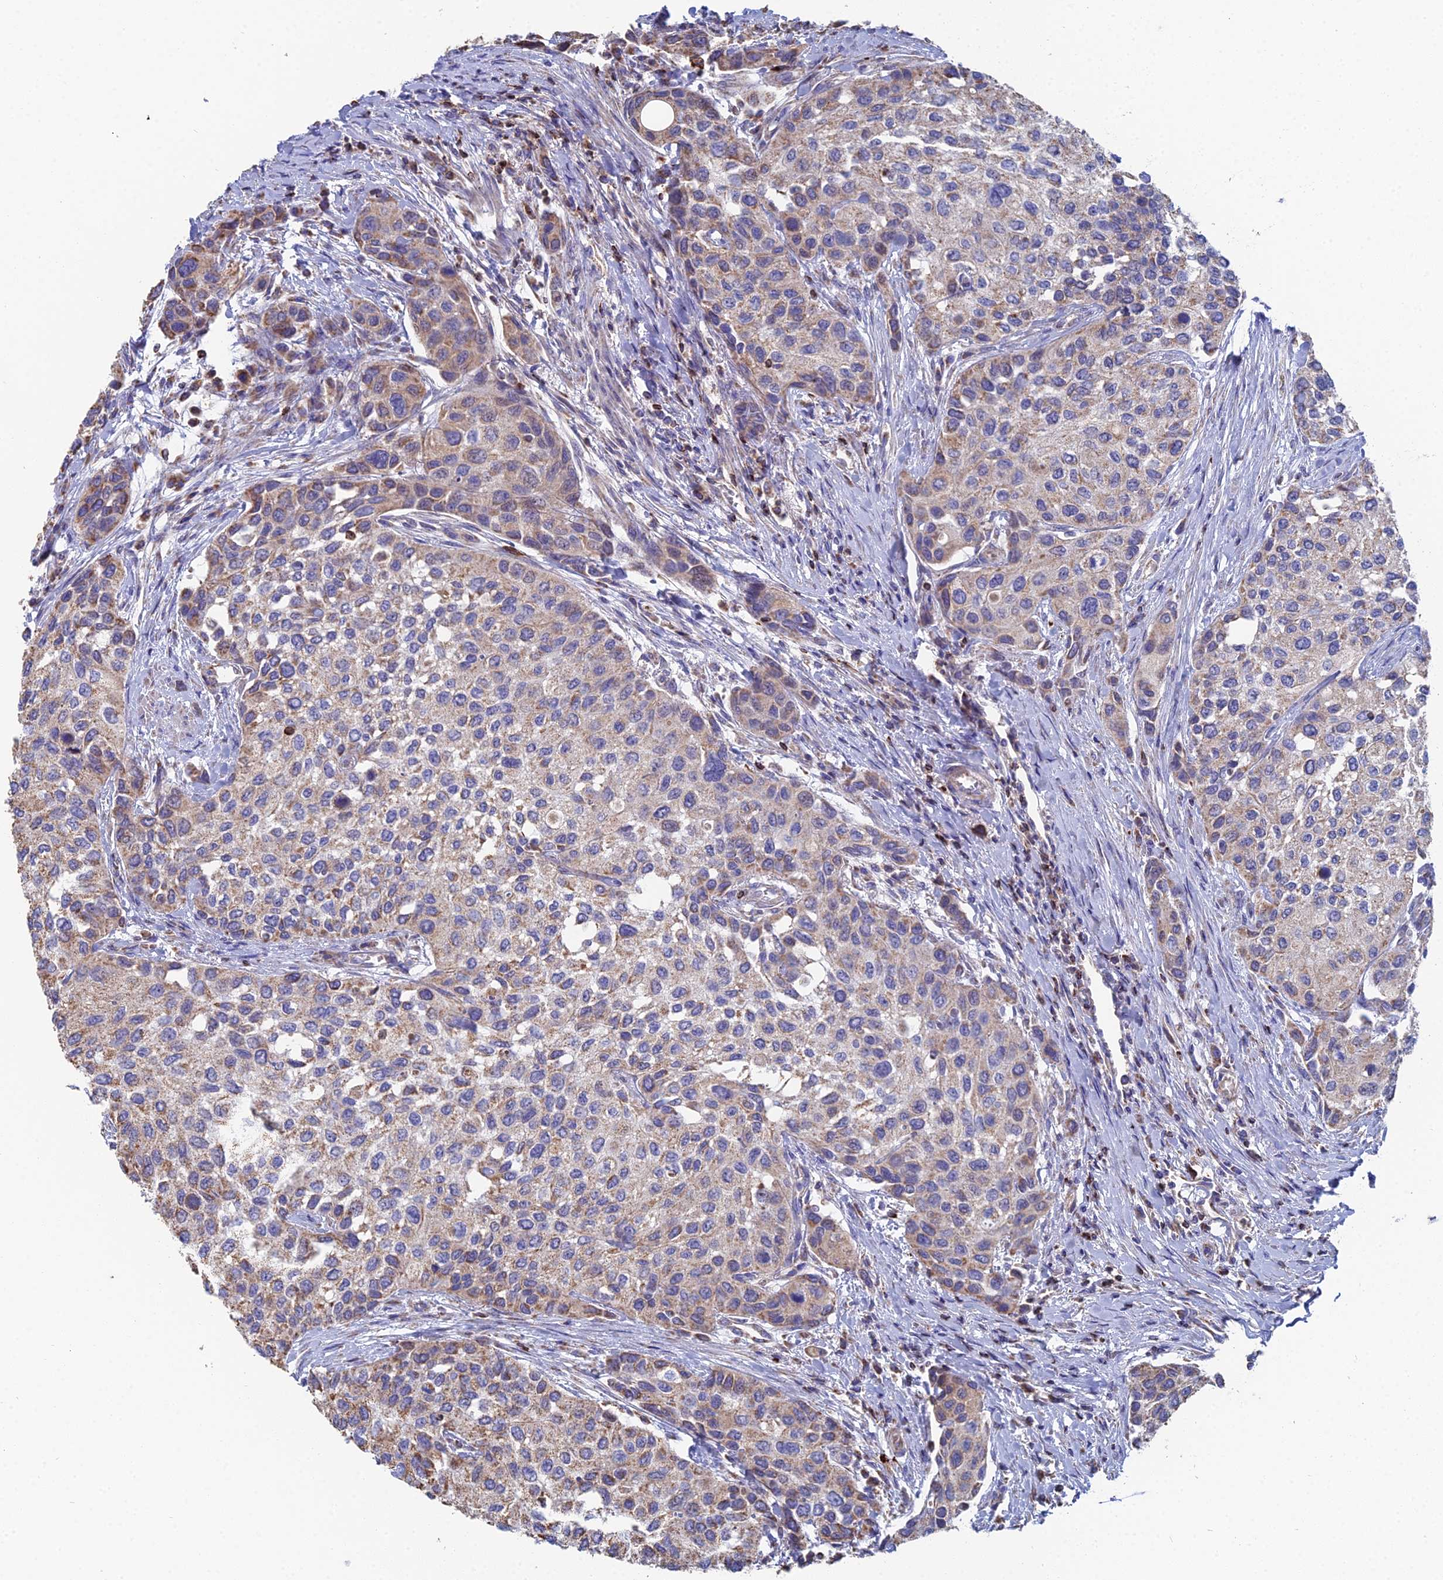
{"staining": {"intensity": "weak", "quantity": ">75%", "location": "cytoplasmic/membranous"}, "tissue": "urothelial cancer", "cell_type": "Tumor cells", "image_type": "cancer", "snomed": [{"axis": "morphology", "description": "Normal tissue, NOS"}, {"axis": "morphology", "description": "Urothelial carcinoma, High grade"}, {"axis": "topography", "description": "Vascular tissue"}, {"axis": "topography", "description": "Urinary bladder"}], "caption": "Weak cytoplasmic/membranous staining for a protein is present in about >75% of tumor cells of urothelial cancer using immunohistochemistry.", "gene": "SPOCK2", "patient": {"sex": "female", "age": 56}}